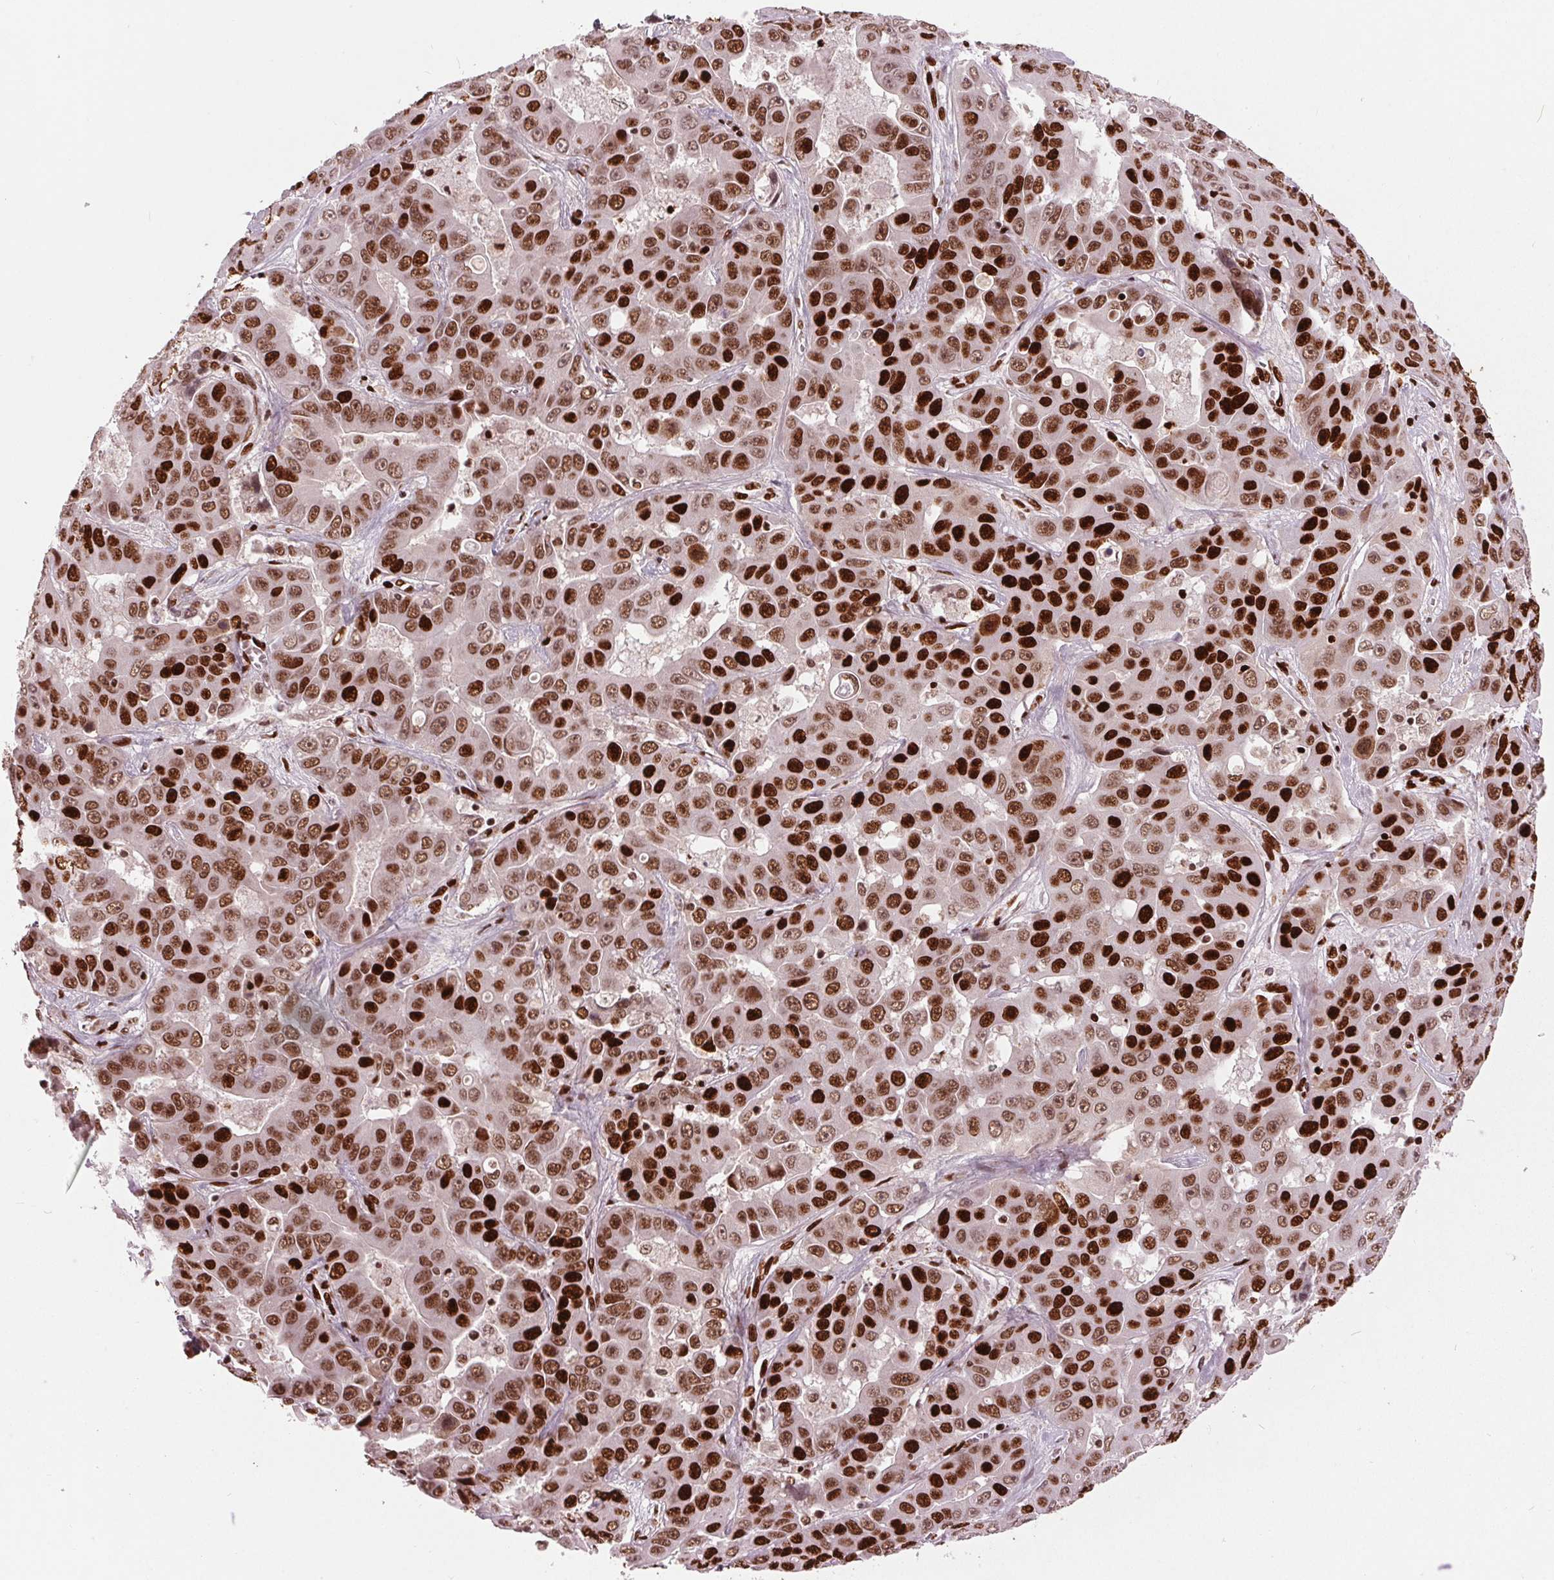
{"staining": {"intensity": "strong", "quantity": ">75%", "location": "nuclear"}, "tissue": "liver cancer", "cell_type": "Tumor cells", "image_type": "cancer", "snomed": [{"axis": "morphology", "description": "Cholangiocarcinoma"}, {"axis": "topography", "description": "Liver"}], "caption": "The immunohistochemical stain highlights strong nuclear positivity in tumor cells of liver cholangiocarcinoma tissue. (Brightfield microscopy of DAB IHC at high magnification).", "gene": "BRD4", "patient": {"sex": "female", "age": 52}}